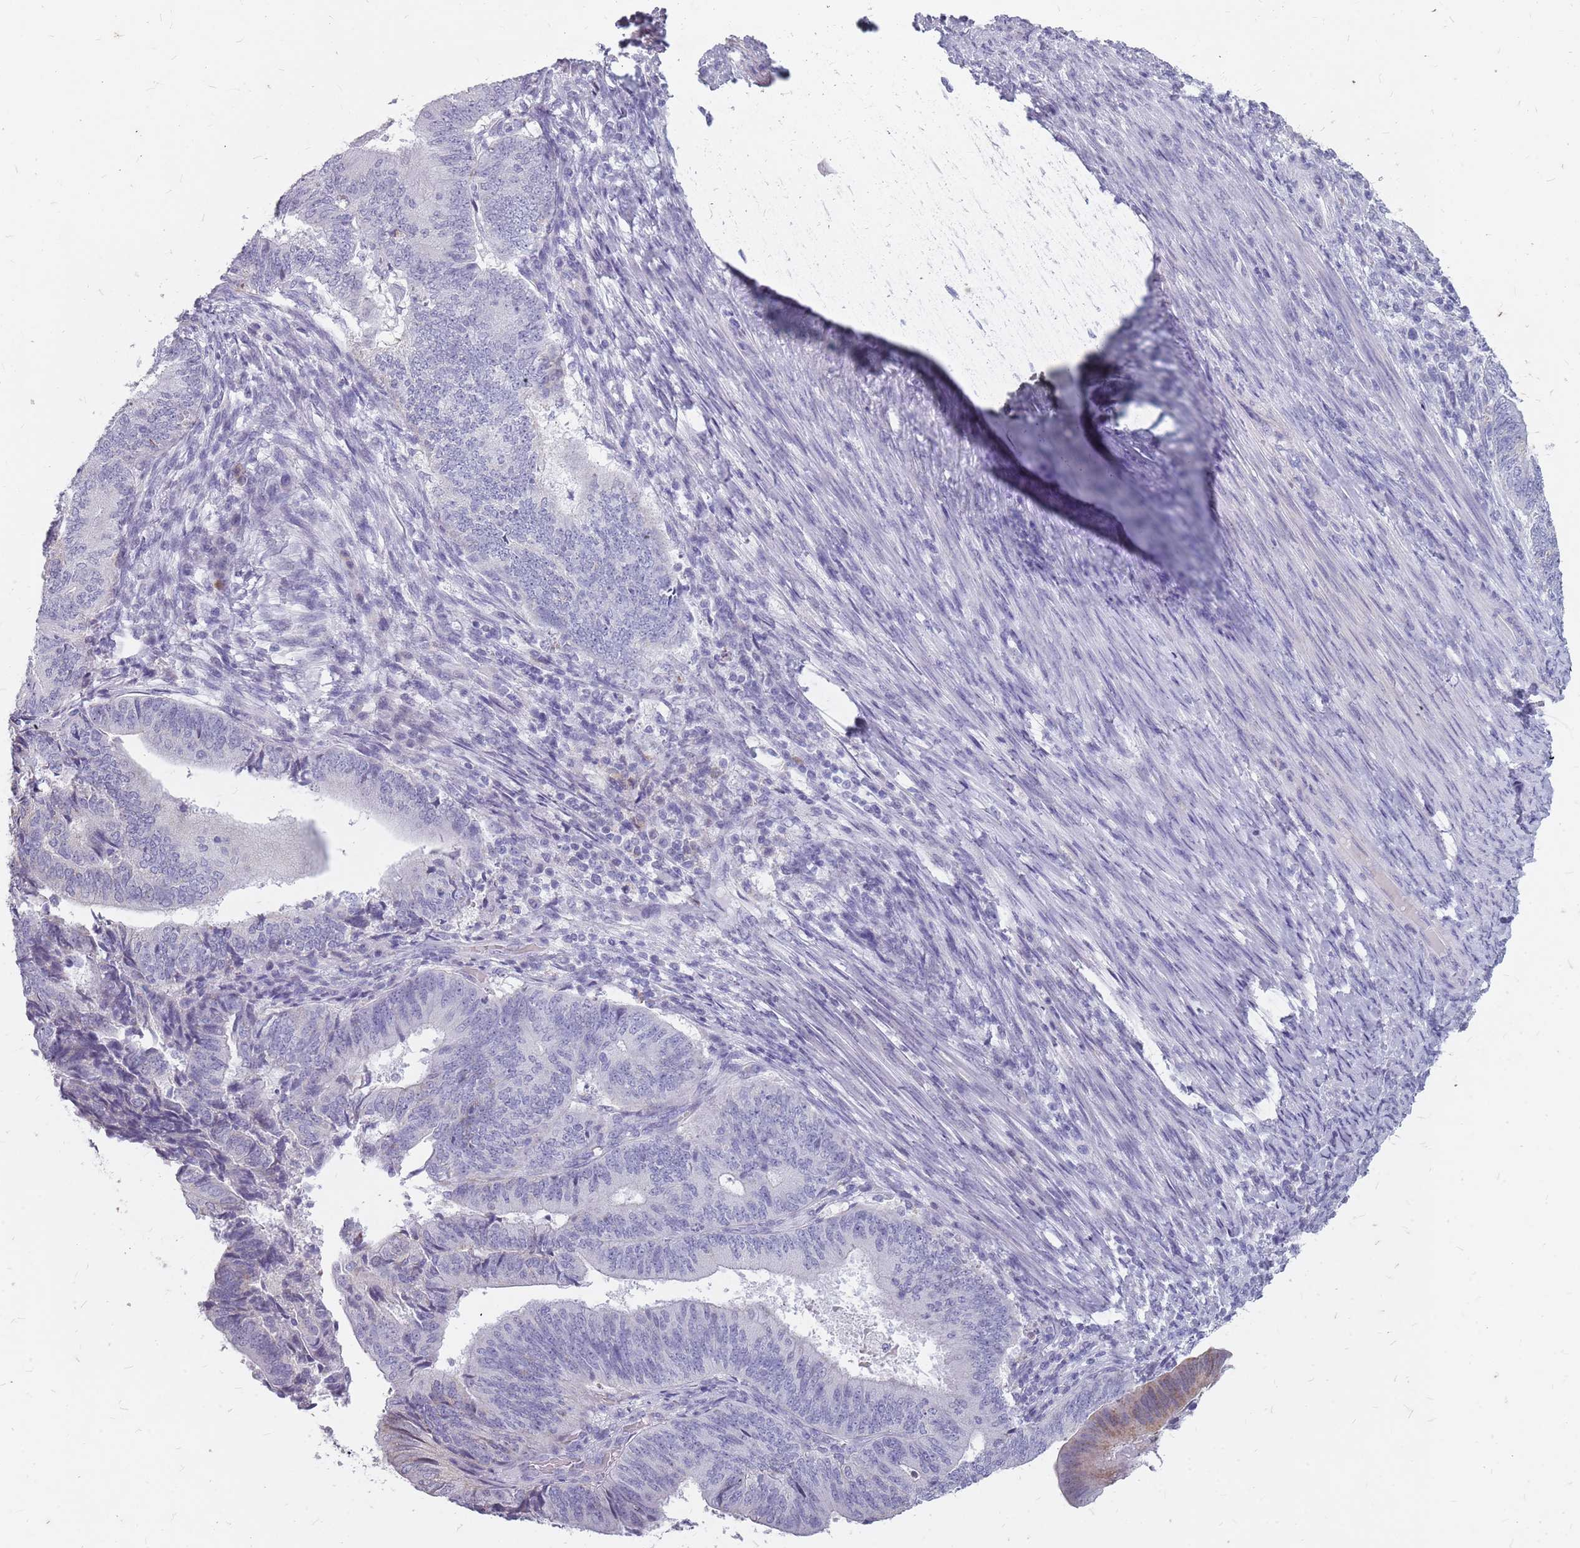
{"staining": {"intensity": "negative", "quantity": "none", "location": "none"}, "tissue": "endometrial cancer", "cell_type": "Tumor cells", "image_type": "cancer", "snomed": [{"axis": "morphology", "description": "Adenocarcinoma, NOS"}, {"axis": "topography", "description": "Endometrium"}], "caption": "A high-resolution image shows IHC staining of endometrial cancer, which demonstrates no significant expression in tumor cells. Brightfield microscopy of immunohistochemistry stained with DAB (3,3'-diaminobenzidine) (brown) and hematoxylin (blue), captured at high magnification.", "gene": "NEK6", "patient": {"sex": "female", "age": 70}}